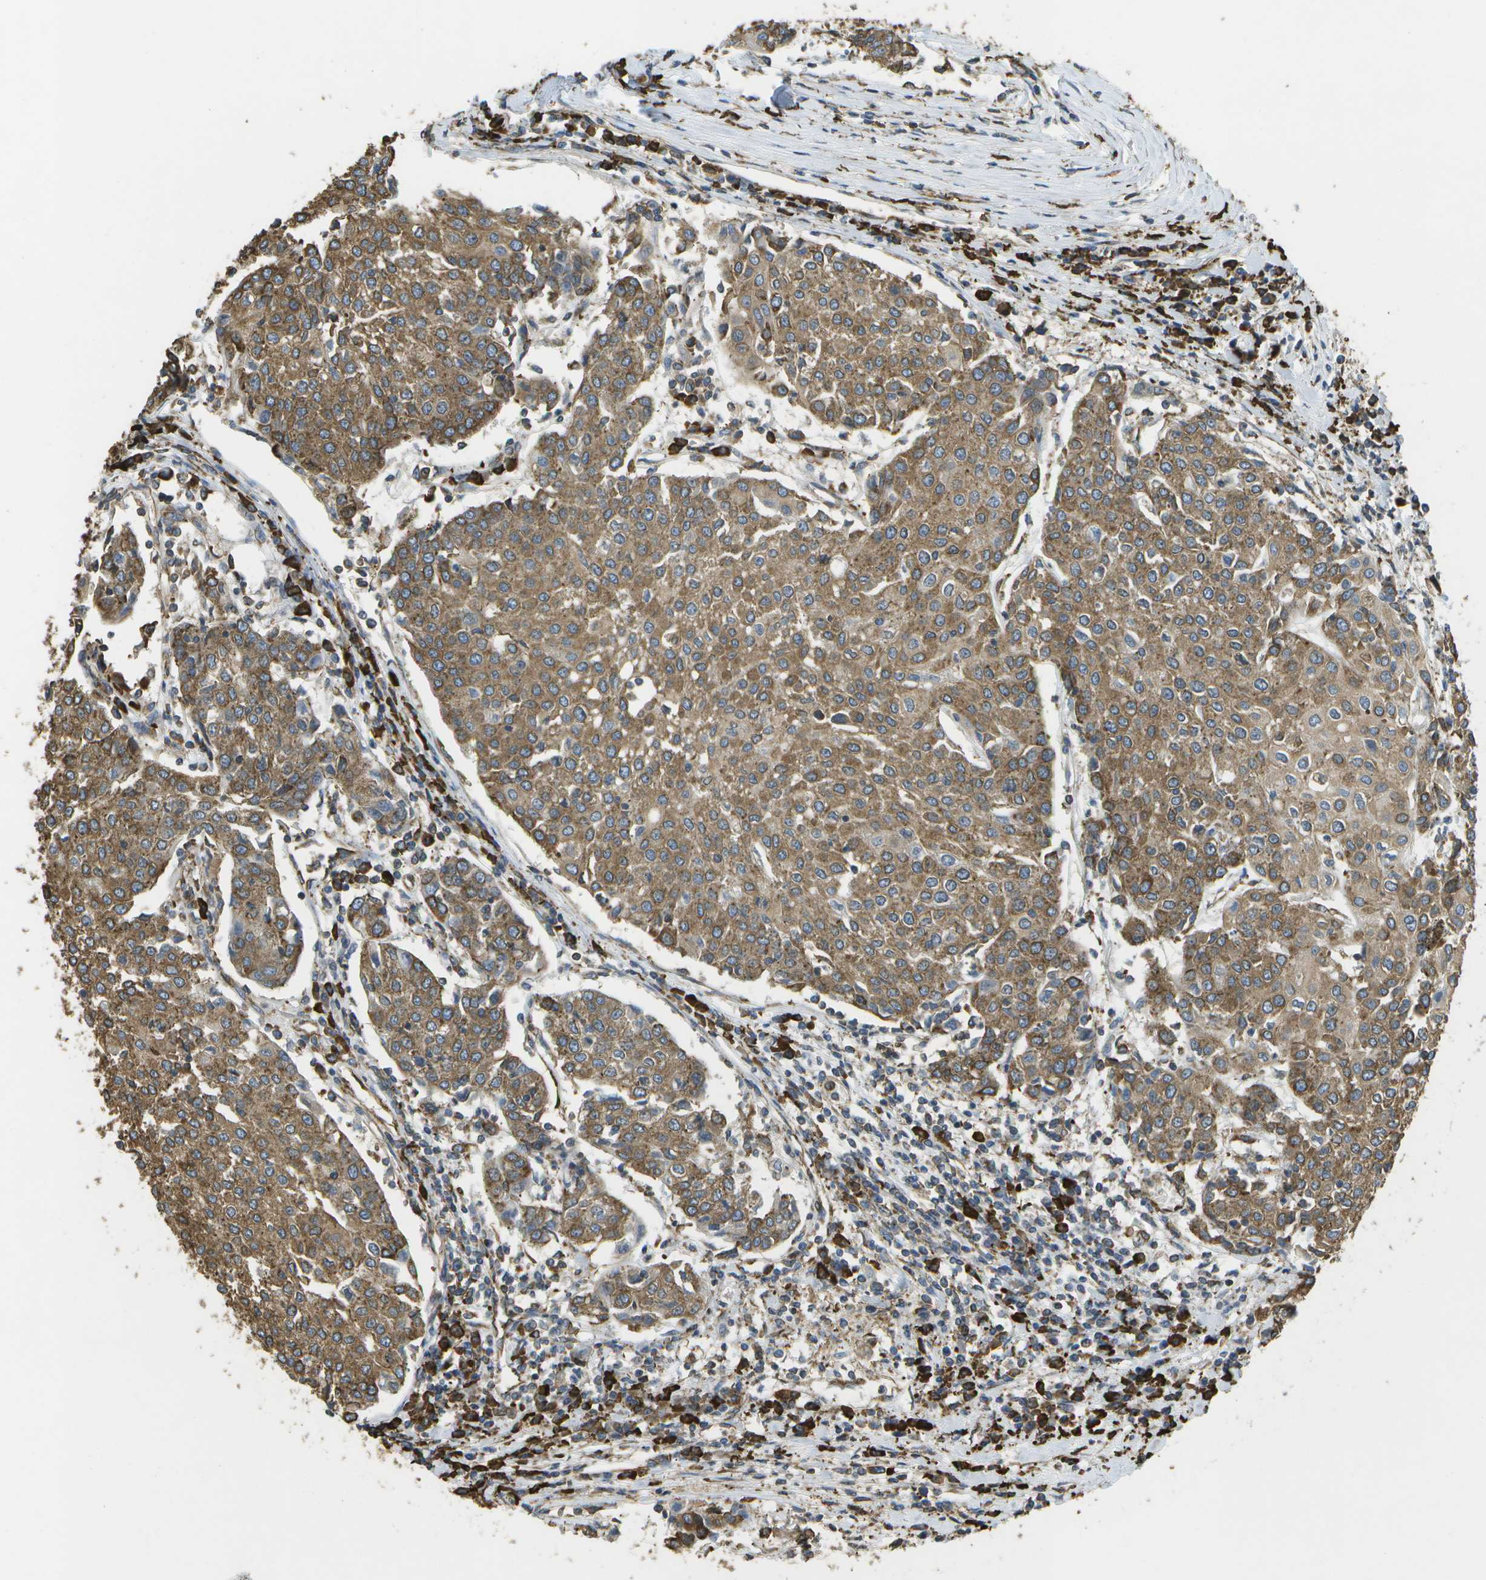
{"staining": {"intensity": "moderate", "quantity": ">75%", "location": "cytoplasmic/membranous"}, "tissue": "urothelial cancer", "cell_type": "Tumor cells", "image_type": "cancer", "snomed": [{"axis": "morphology", "description": "Urothelial carcinoma, High grade"}, {"axis": "topography", "description": "Urinary bladder"}], "caption": "High-grade urothelial carcinoma was stained to show a protein in brown. There is medium levels of moderate cytoplasmic/membranous staining in about >75% of tumor cells. Nuclei are stained in blue.", "gene": "PDIA4", "patient": {"sex": "female", "age": 85}}